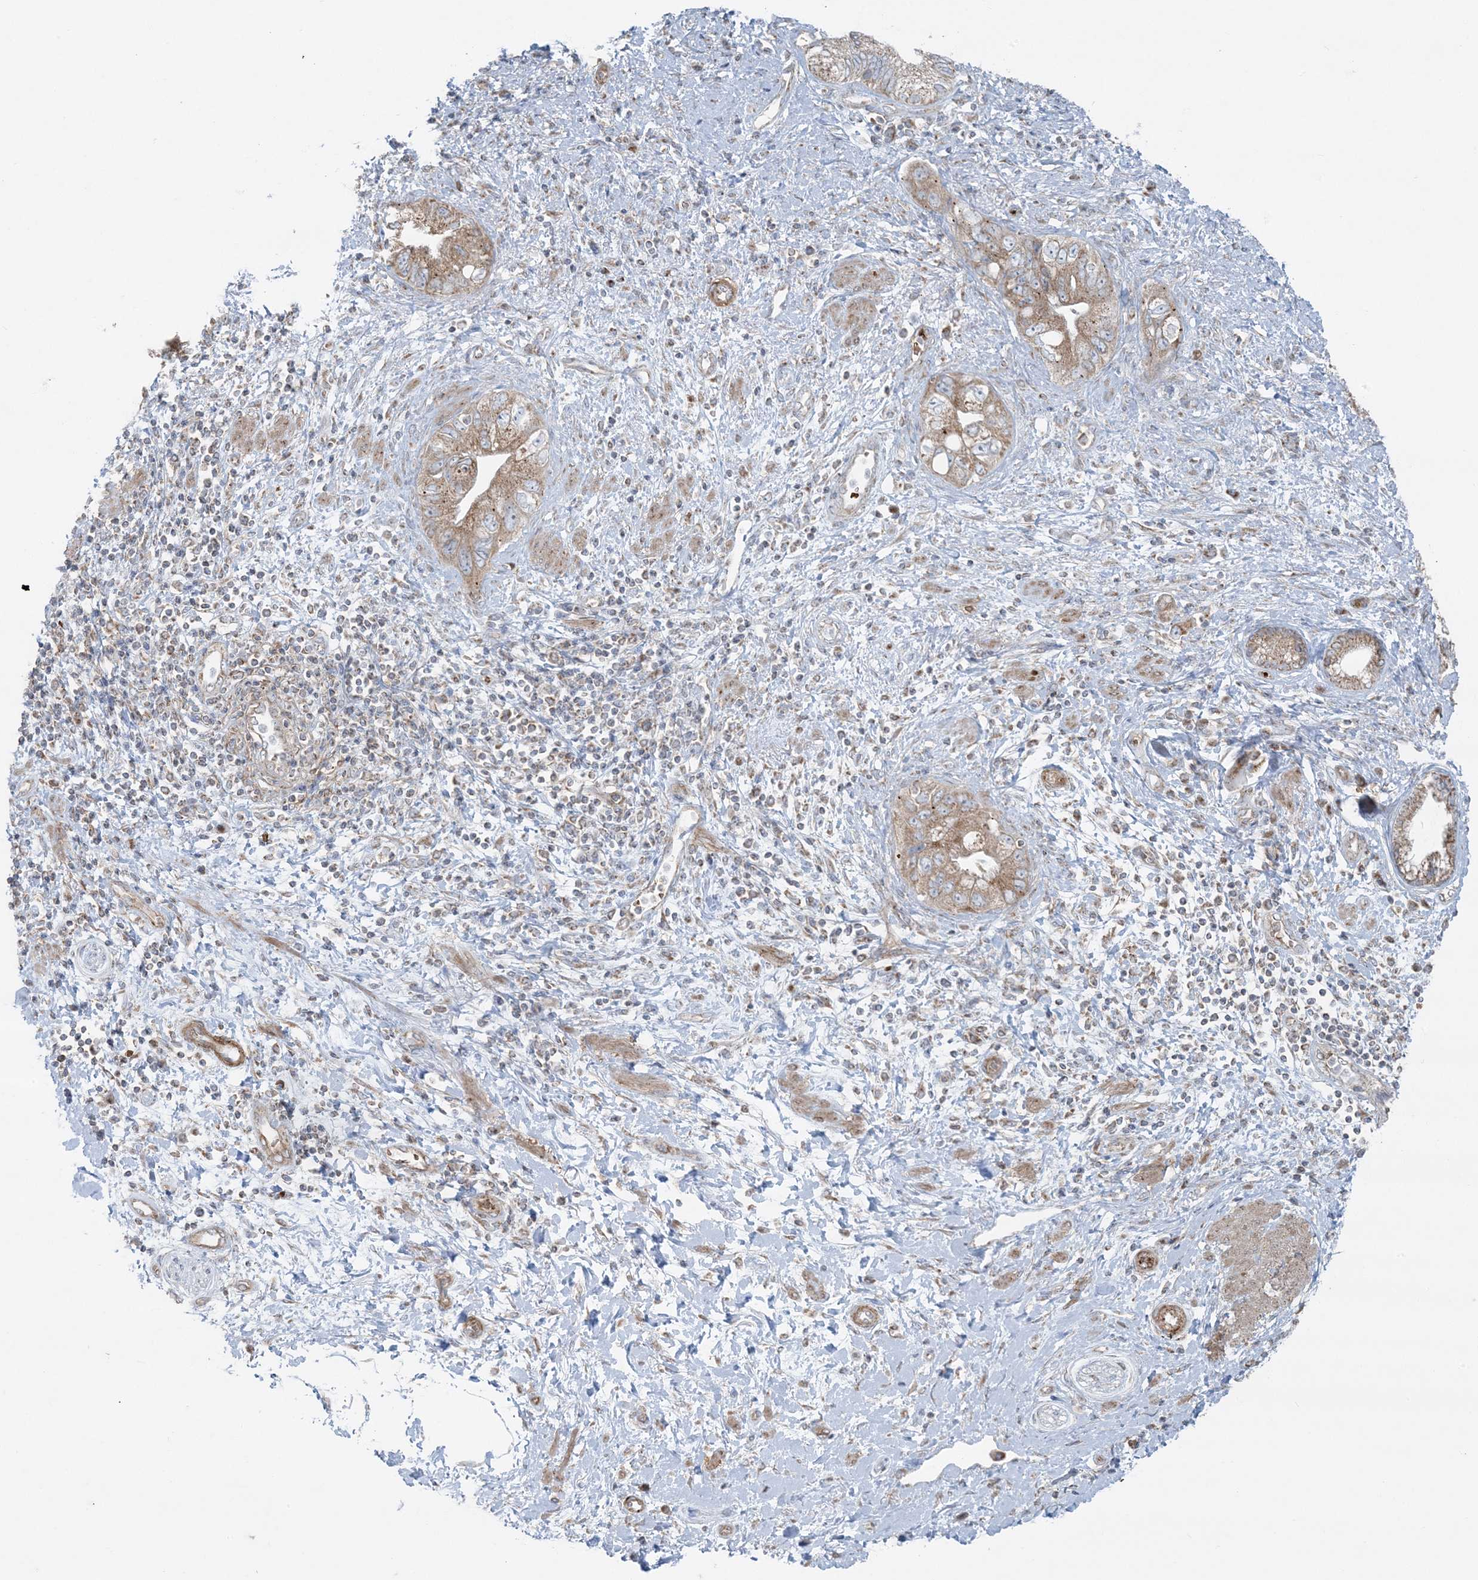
{"staining": {"intensity": "moderate", "quantity": "25%-75%", "location": "cytoplasmic/membranous"}, "tissue": "pancreatic cancer", "cell_type": "Tumor cells", "image_type": "cancer", "snomed": [{"axis": "morphology", "description": "Adenocarcinoma, NOS"}, {"axis": "topography", "description": "Pancreas"}], "caption": "Moderate cytoplasmic/membranous staining for a protein is present in about 25%-75% of tumor cells of pancreatic cancer using IHC.", "gene": "PIK3R4", "patient": {"sex": "female", "age": 73}}